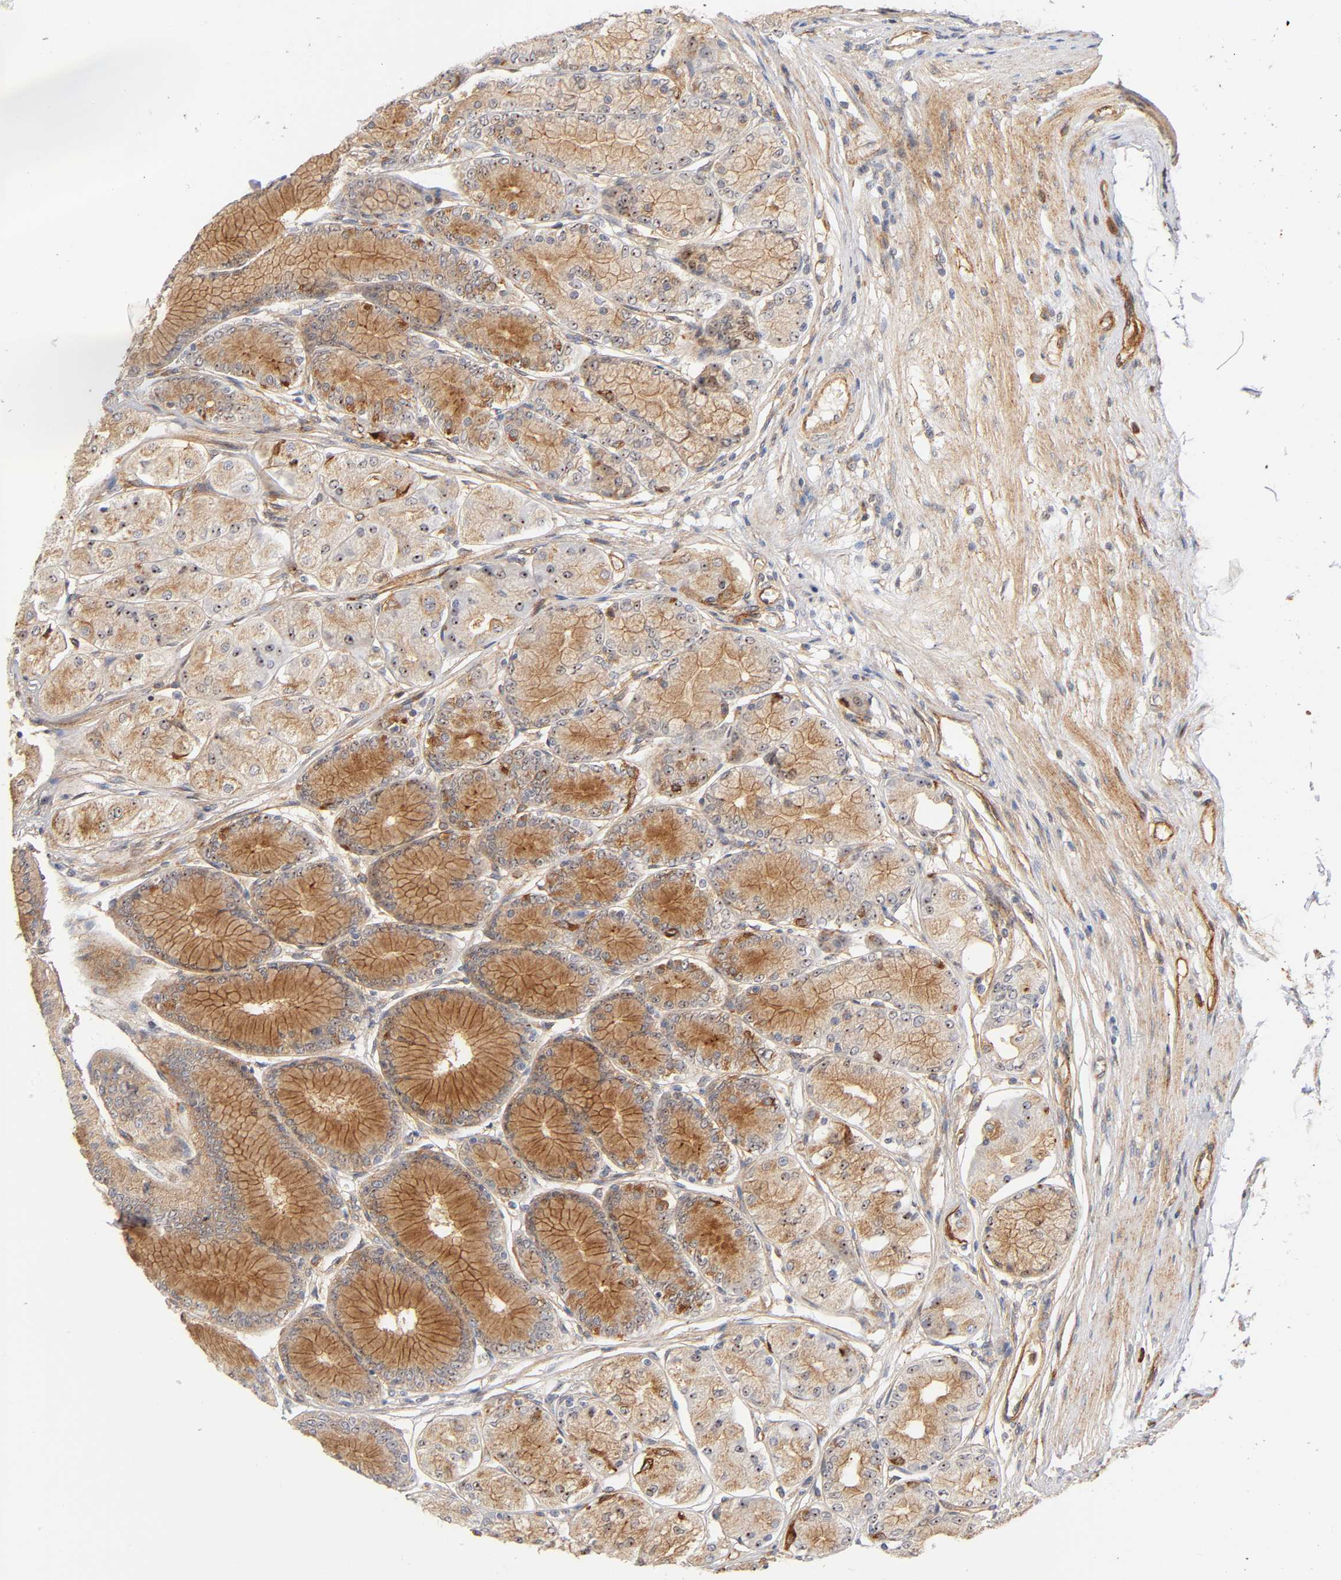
{"staining": {"intensity": "strong", "quantity": ">75%", "location": "cytoplasmic/membranous,nuclear"}, "tissue": "stomach", "cell_type": "Glandular cells", "image_type": "normal", "snomed": [{"axis": "morphology", "description": "Normal tissue, NOS"}, {"axis": "morphology", "description": "Adenocarcinoma, NOS"}, {"axis": "topography", "description": "Stomach"}, {"axis": "topography", "description": "Stomach, lower"}], "caption": "Human stomach stained with a brown dye demonstrates strong cytoplasmic/membranous,nuclear positive staining in approximately >75% of glandular cells.", "gene": "PLD1", "patient": {"sex": "female", "age": 65}}